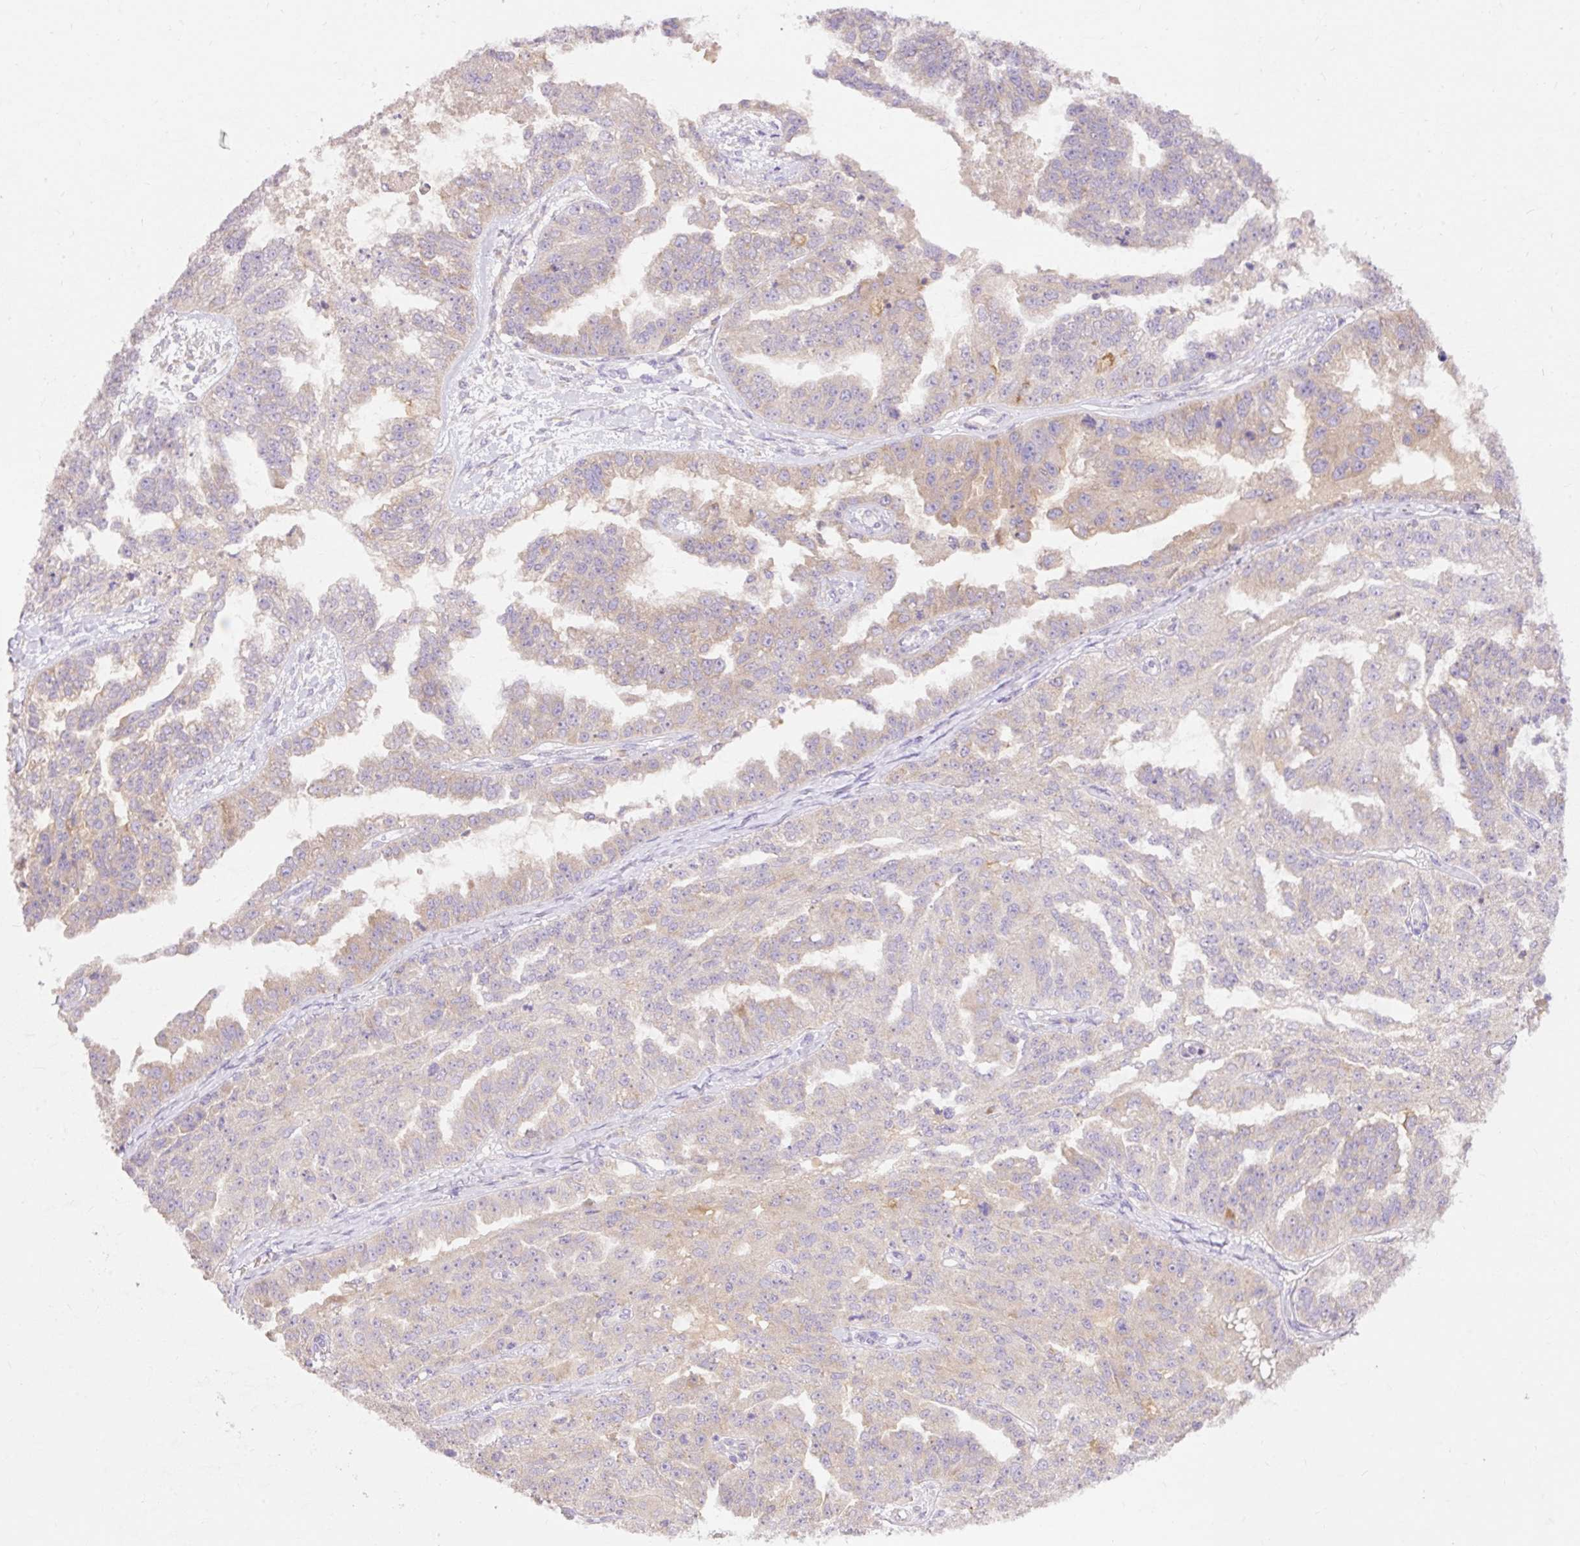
{"staining": {"intensity": "weak", "quantity": "25%-75%", "location": "cytoplasmic/membranous"}, "tissue": "ovarian cancer", "cell_type": "Tumor cells", "image_type": "cancer", "snomed": [{"axis": "morphology", "description": "Cystadenocarcinoma, serous, NOS"}, {"axis": "topography", "description": "Ovary"}], "caption": "Human ovarian cancer (serous cystadenocarcinoma) stained with a brown dye shows weak cytoplasmic/membranous positive positivity in approximately 25%-75% of tumor cells.", "gene": "SEC63", "patient": {"sex": "female", "age": 58}}